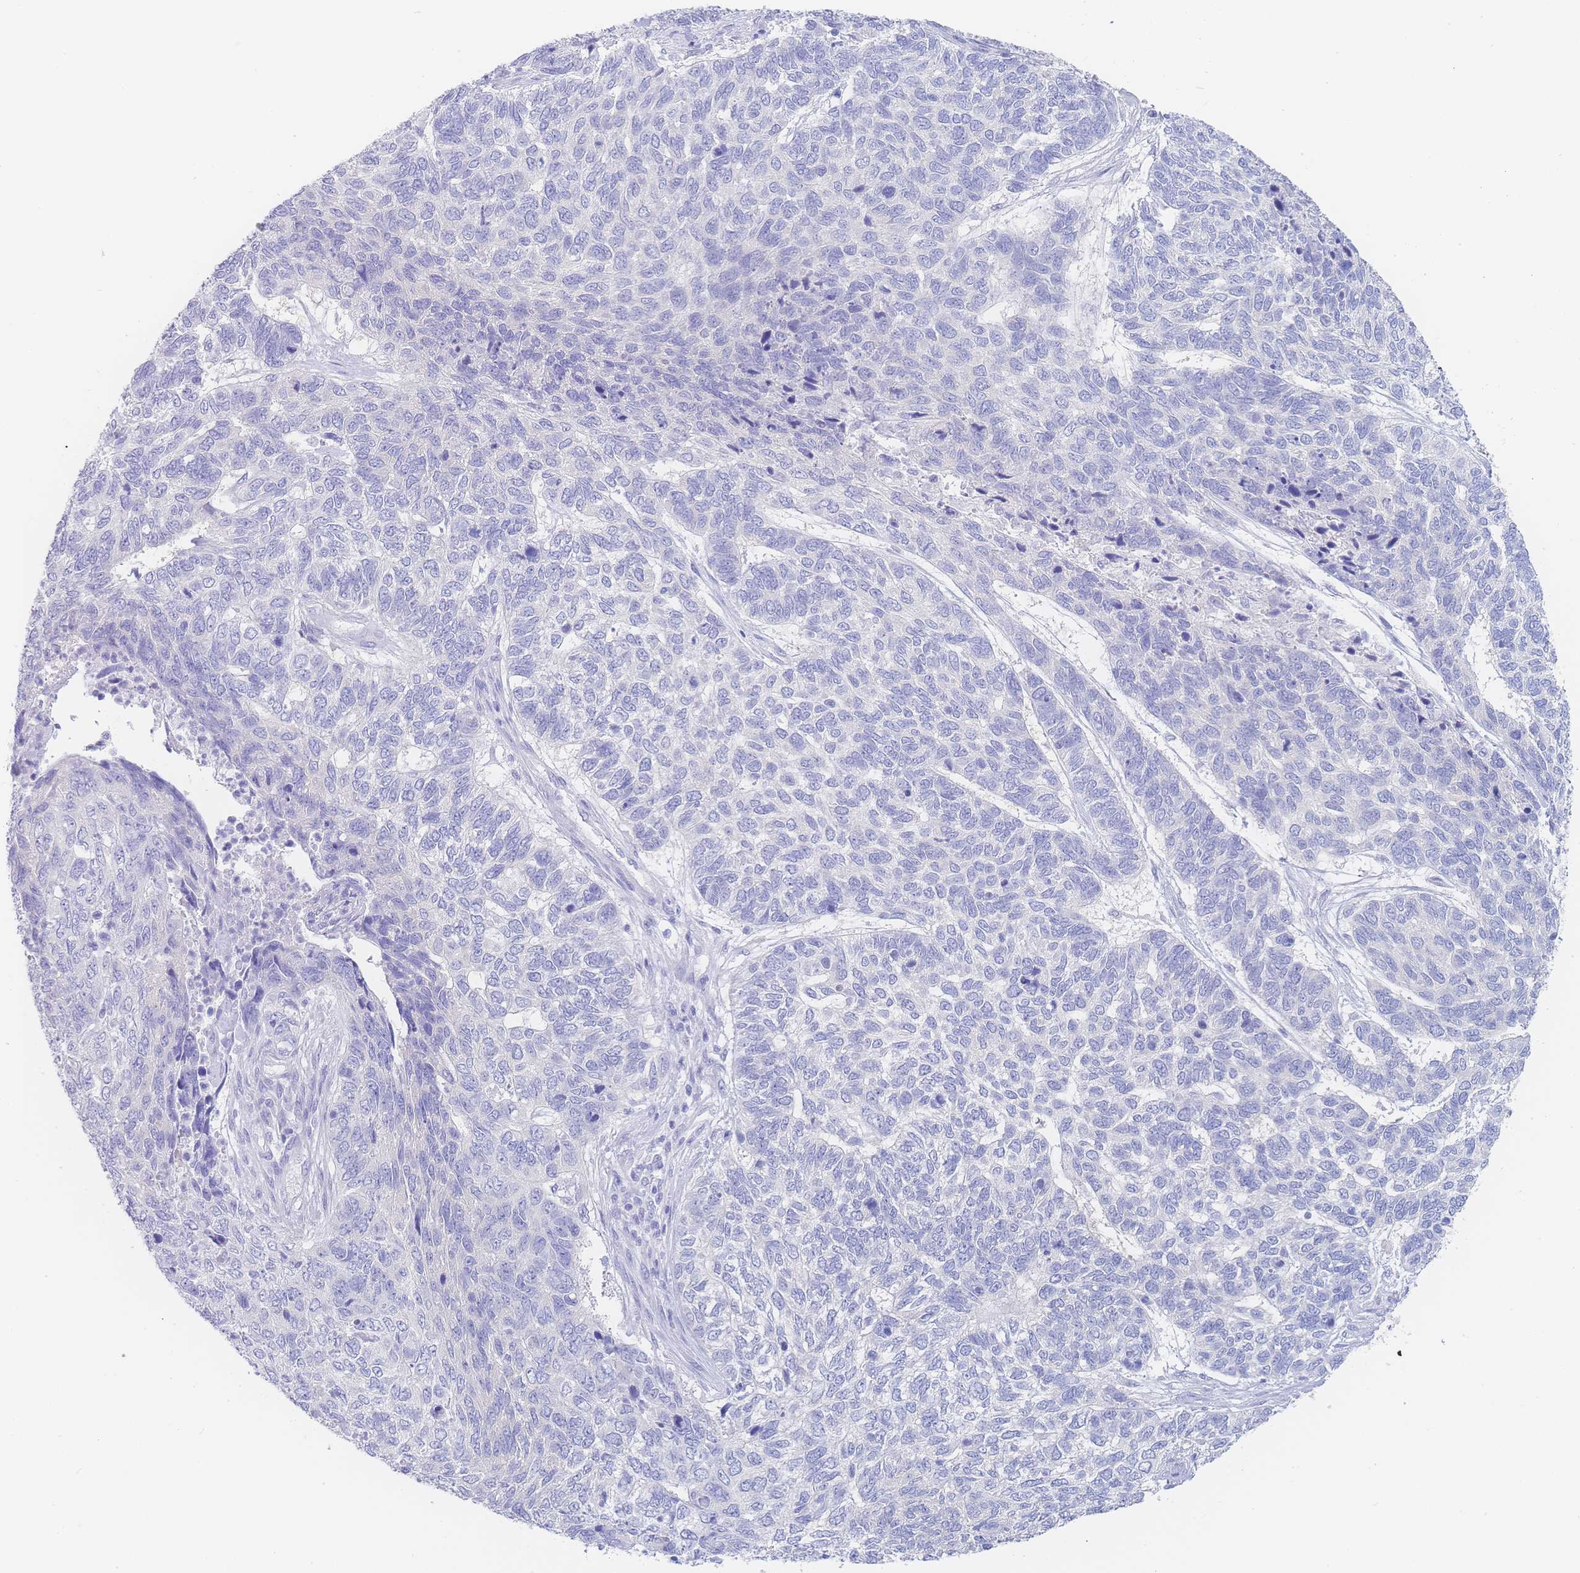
{"staining": {"intensity": "negative", "quantity": "none", "location": "none"}, "tissue": "skin cancer", "cell_type": "Tumor cells", "image_type": "cancer", "snomed": [{"axis": "morphology", "description": "Basal cell carcinoma"}, {"axis": "topography", "description": "Skin"}], "caption": "The histopathology image displays no significant staining in tumor cells of skin basal cell carcinoma.", "gene": "LZTFL1", "patient": {"sex": "female", "age": 65}}